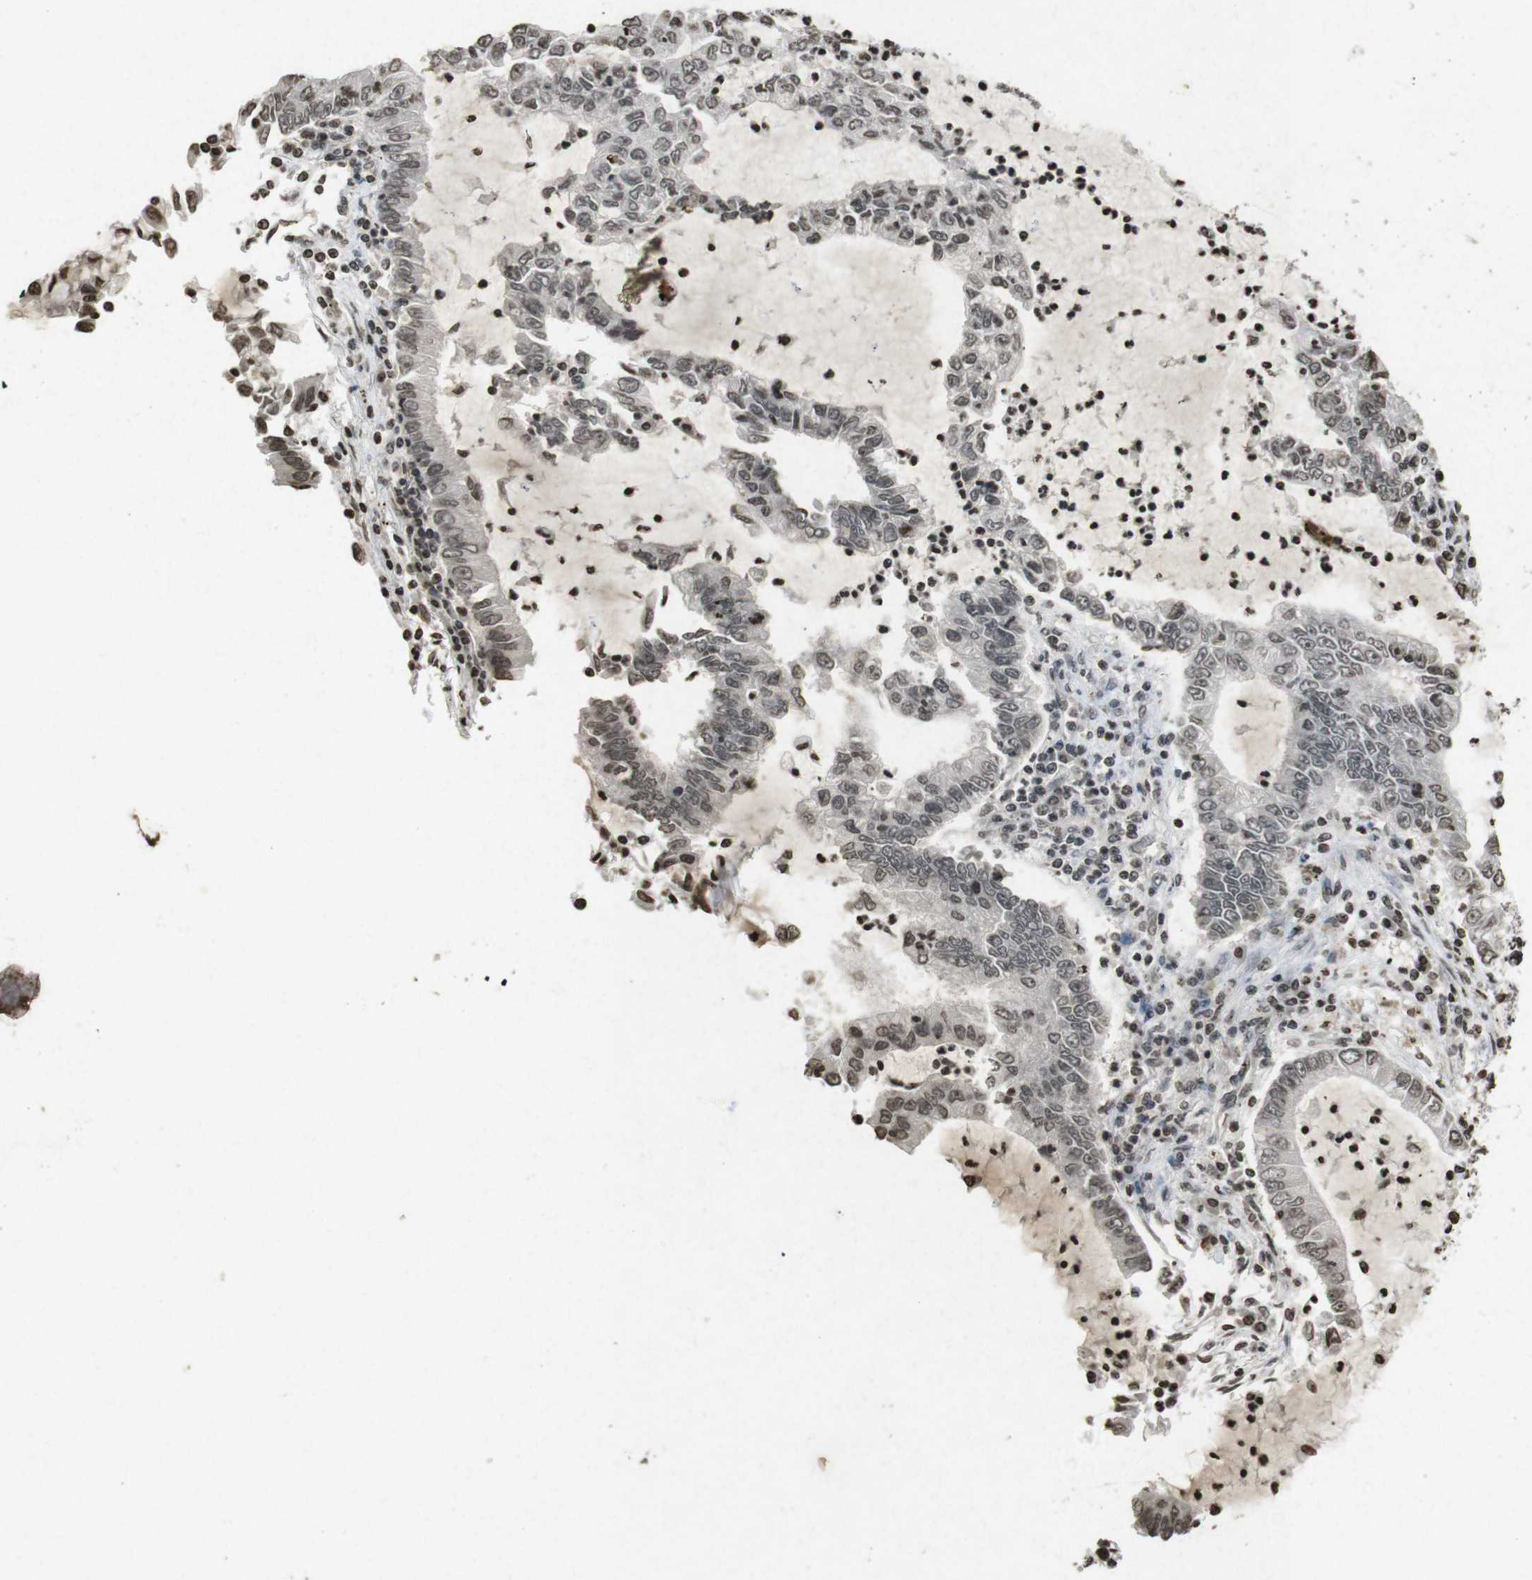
{"staining": {"intensity": "moderate", "quantity": "<25%", "location": "nuclear"}, "tissue": "lung cancer", "cell_type": "Tumor cells", "image_type": "cancer", "snomed": [{"axis": "morphology", "description": "Adenocarcinoma, NOS"}, {"axis": "topography", "description": "Lung"}], "caption": "Human lung cancer stained with a protein marker shows moderate staining in tumor cells.", "gene": "FOXA3", "patient": {"sex": "female", "age": 51}}